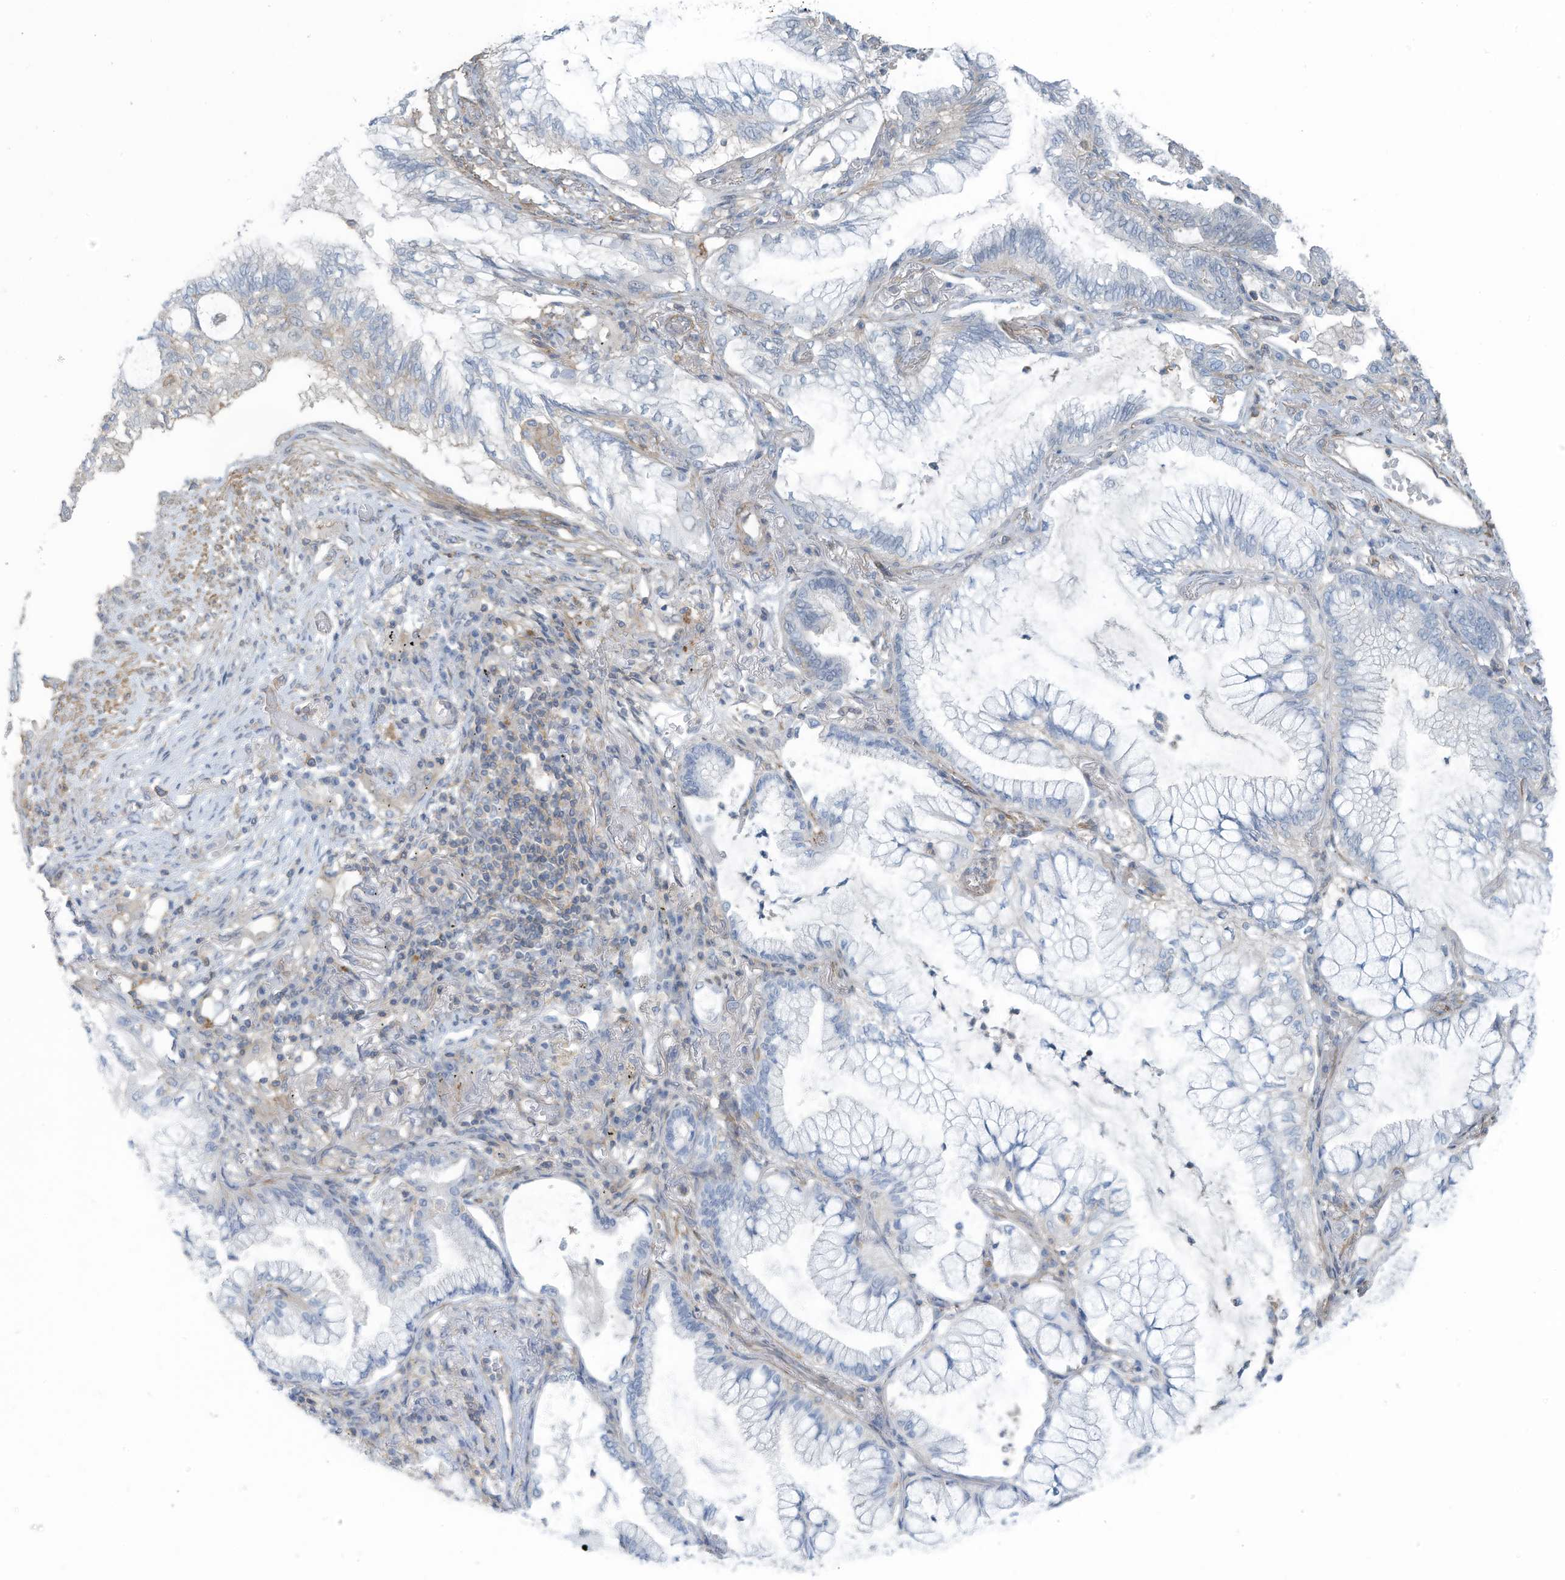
{"staining": {"intensity": "negative", "quantity": "none", "location": "none"}, "tissue": "lung cancer", "cell_type": "Tumor cells", "image_type": "cancer", "snomed": [{"axis": "morphology", "description": "Adenocarcinoma, NOS"}, {"axis": "topography", "description": "Lung"}], "caption": "Immunohistochemistry of human lung cancer (adenocarcinoma) reveals no expression in tumor cells.", "gene": "ZNF846", "patient": {"sex": "female", "age": 70}}